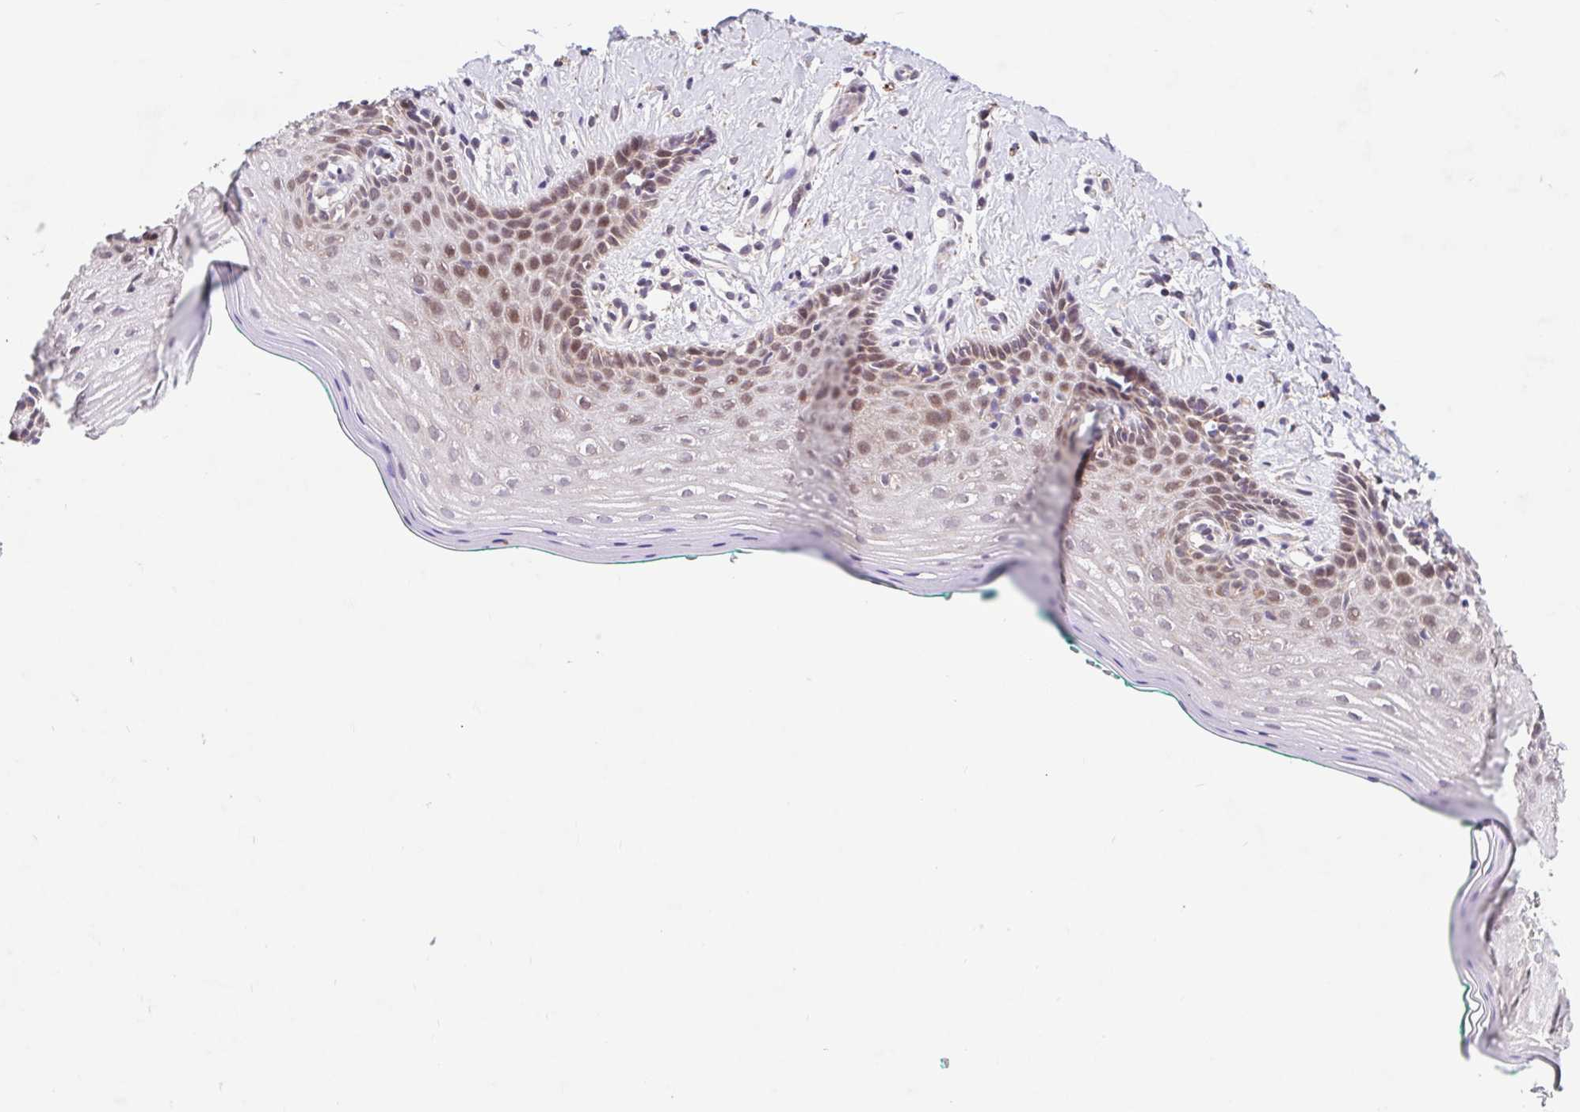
{"staining": {"intensity": "weak", "quantity": "25%-75%", "location": "cytoplasmic/membranous,nuclear"}, "tissue": "vagina", "cell_type": "Squamous epithelial cells", "image_type": "normal", "snomed": [{"axis": "morphology", "description": "Normal tissue, NOS"}, {"axis": "topography", "description": "Vagina"}], "caption": "IHC image of unremarkable human vagina stained for a protein (brown), which exhibits low levels of weak cytoplasmic/membranous,nuclear expression in approximately 25%-75% of squamous epithelial cells.", "gene": "HFE", "patient": {"sex": "female", "age": 42}}